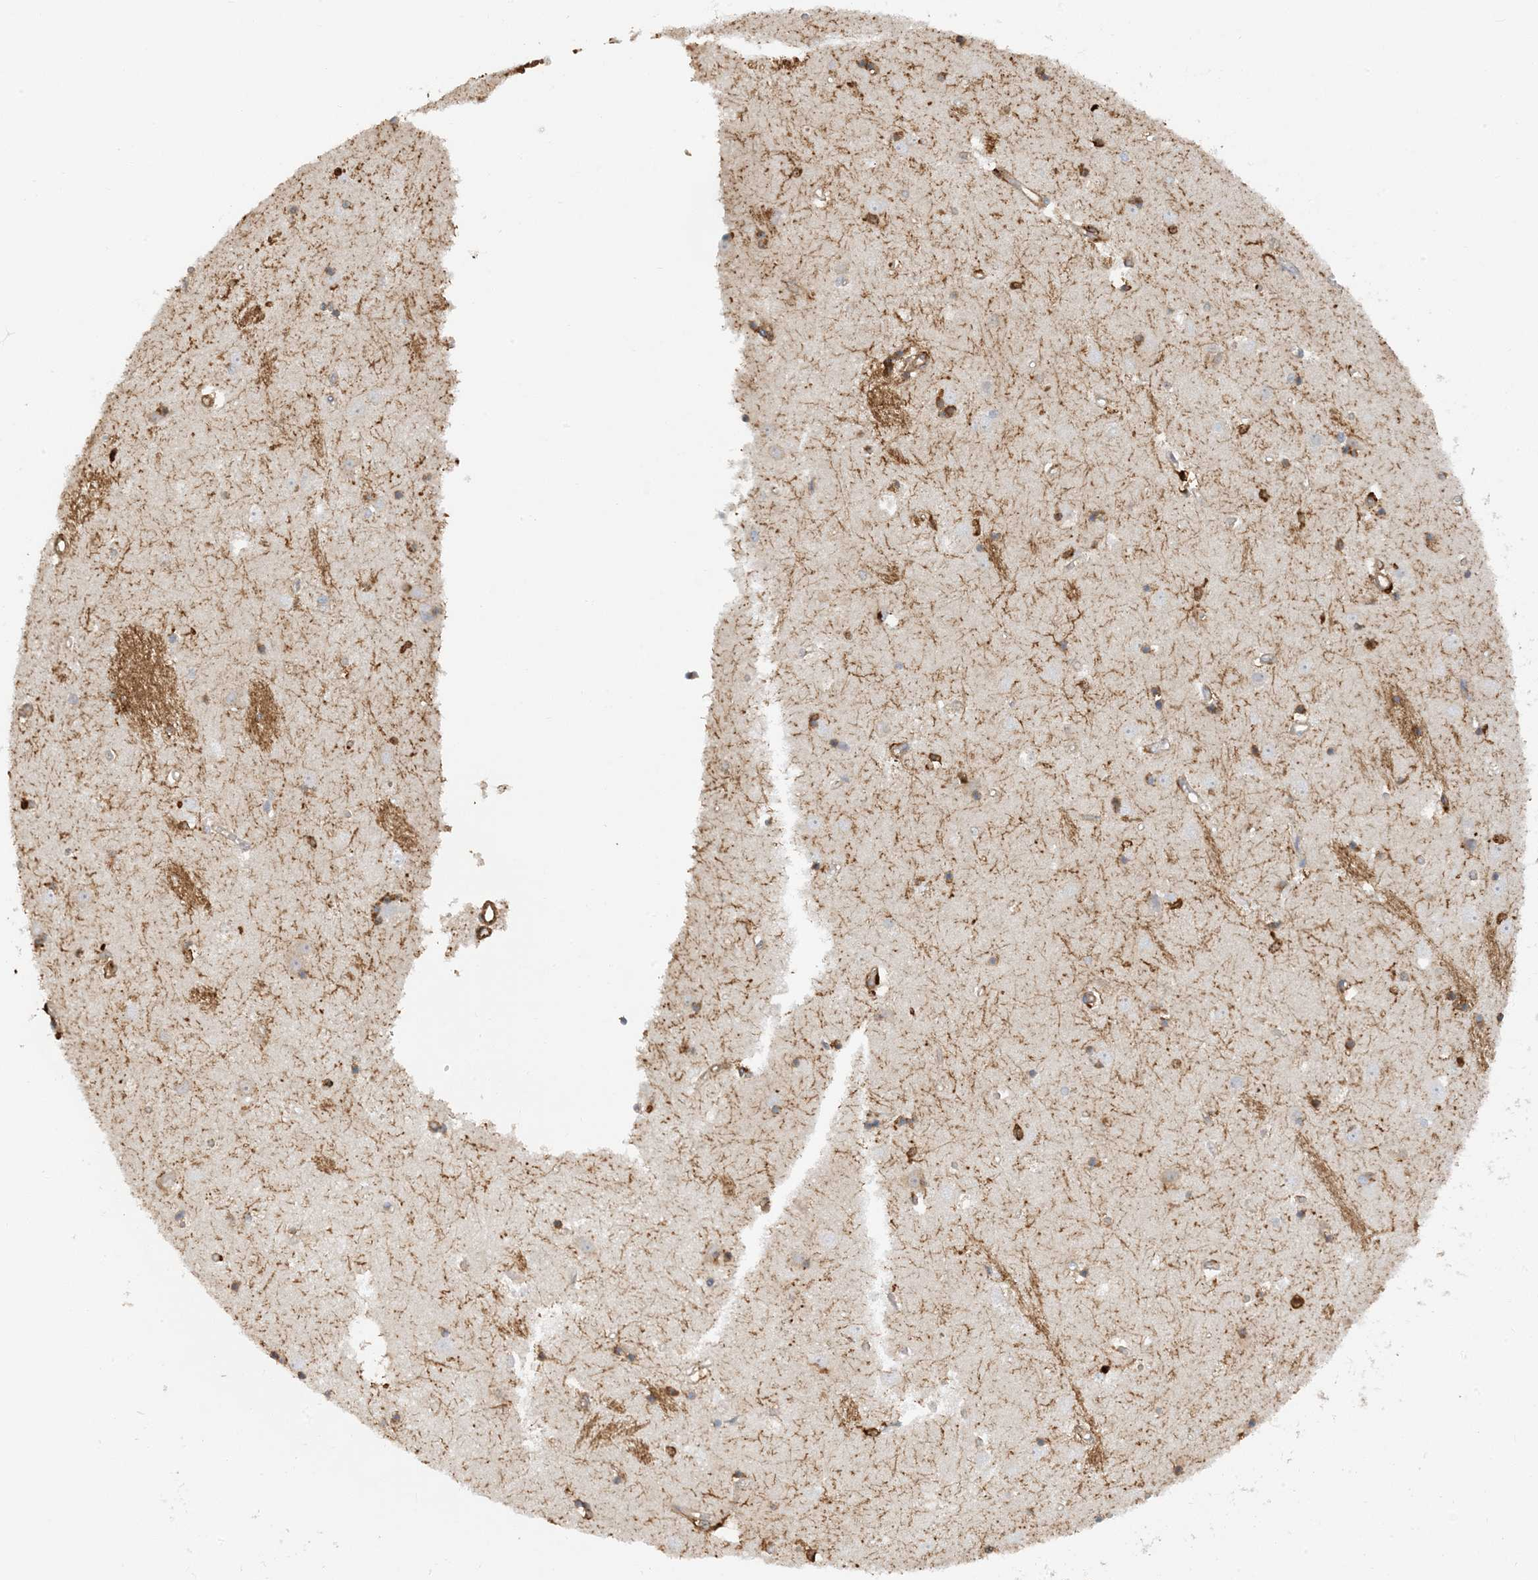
{"staining": {"intensity": "strong", "quantity": "<25%", "location": "cytoplasmic/membranous,nuclear"}, "tissue": "caudate", "cell_type": "Glial cells", "image_type": "normal", "snomed": [{"axis": "morphology", "description": "Normal tissue, NOS"}, {"axis": "topography", "description": "Lateral ventricle wall"}], "caption": "Brown immunohistochemical staining in benign human caudate demonstrates strong cytoplasmic/membranous,nuclear expression in approximately <25% of glial cells.", "gene": "PHACTR2", "patient": {"sex": "male", "age": 45}}